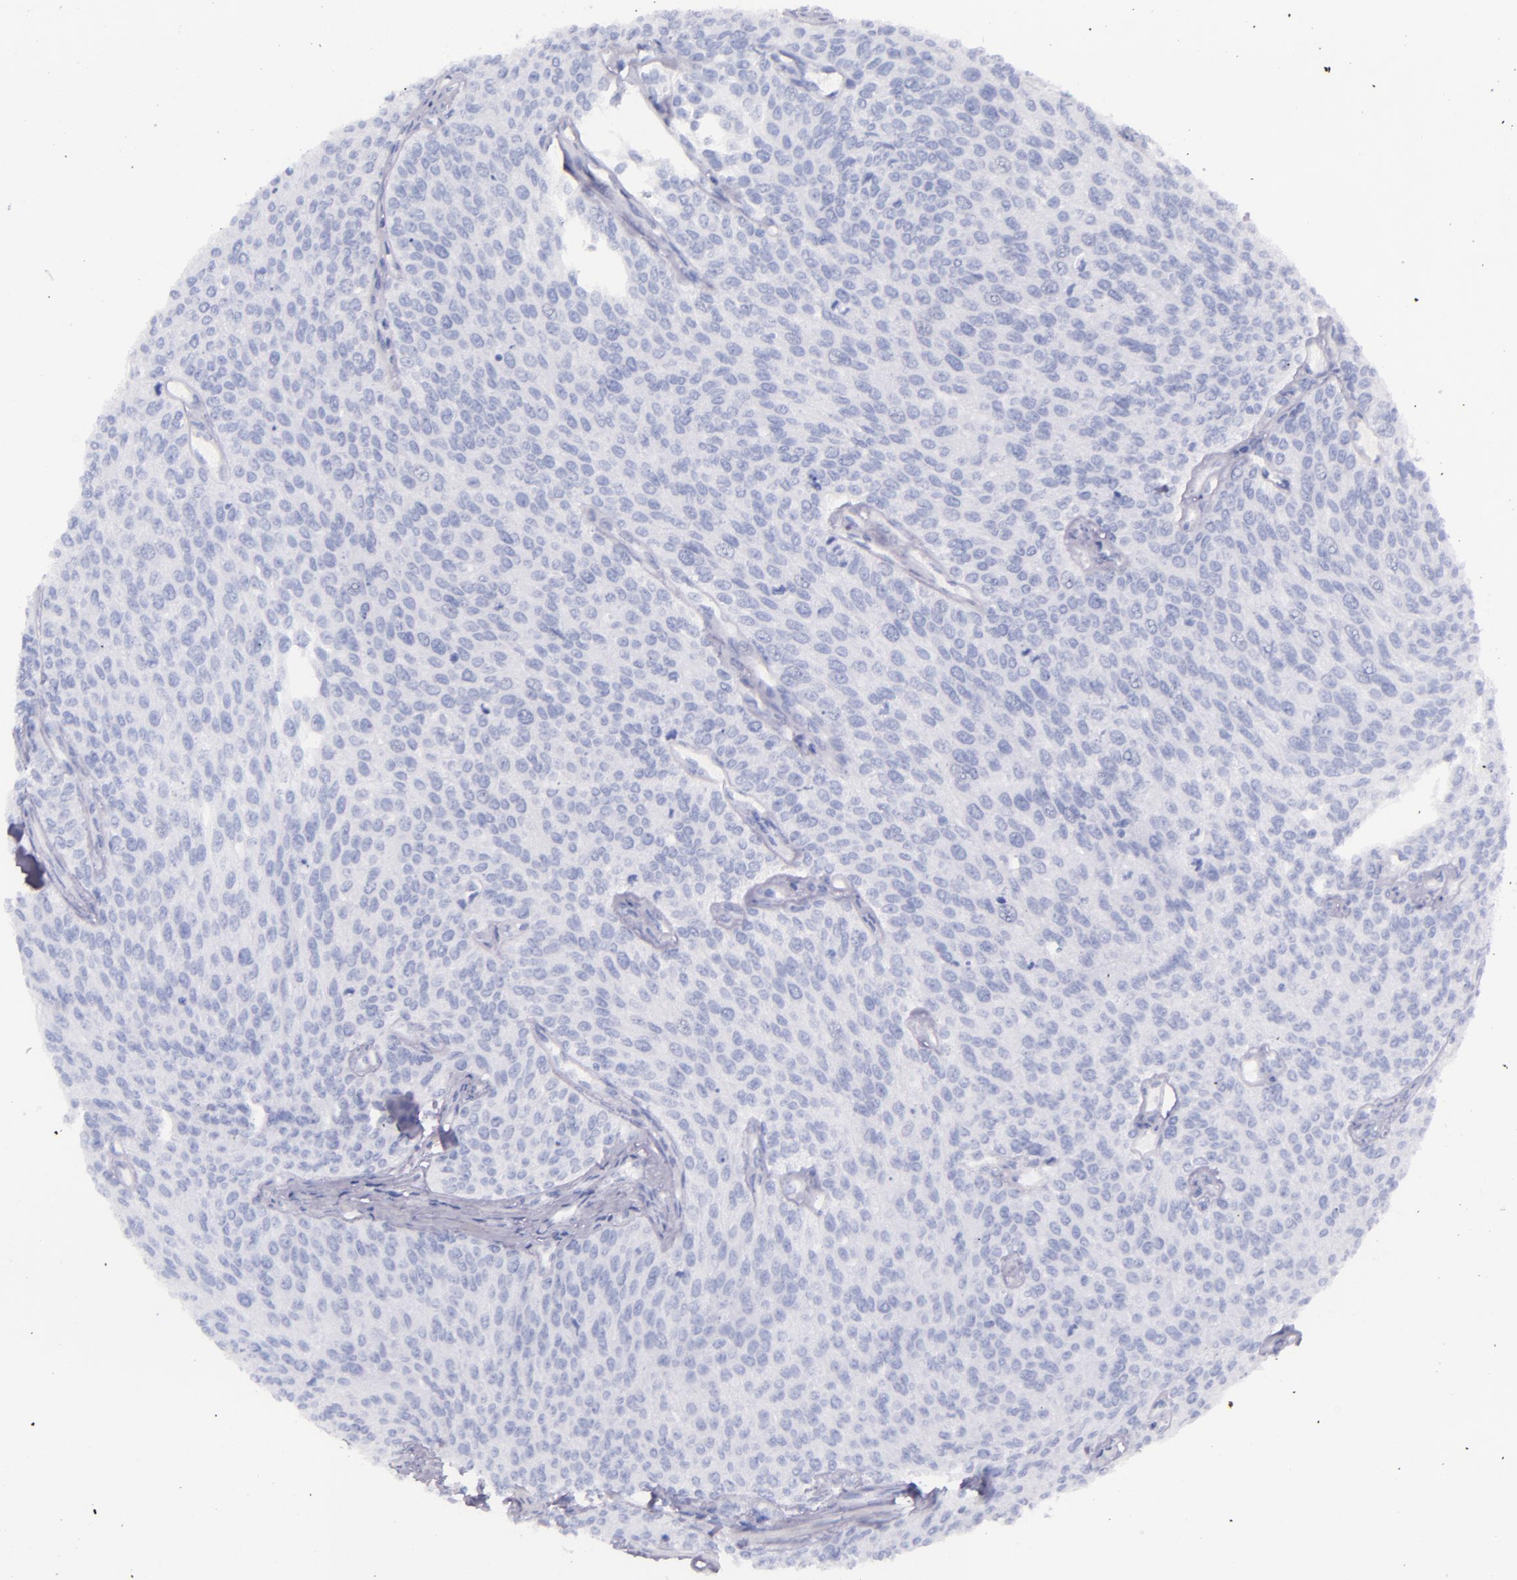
{"staining": {"intensity": "negative", "quantity": "none", "location": "none"}, "tissue": "urothelial cancer", "cell_type": "Tumor cells", "image_type": "cancer", "snomed": [{"axis": "morphology", "description": "Urothelial carcinoma, Low grade"}, {"axis": "topography", "description": "Urinary bladder"}], "caption": "An immunohistochemistry (IHC) photomicrograph of urothelial cancer is shown. There is no staining in tumor cells of urothelial cancer.", "gene": "SFTPB", "patient": {"sex": "female", "age": 73}}